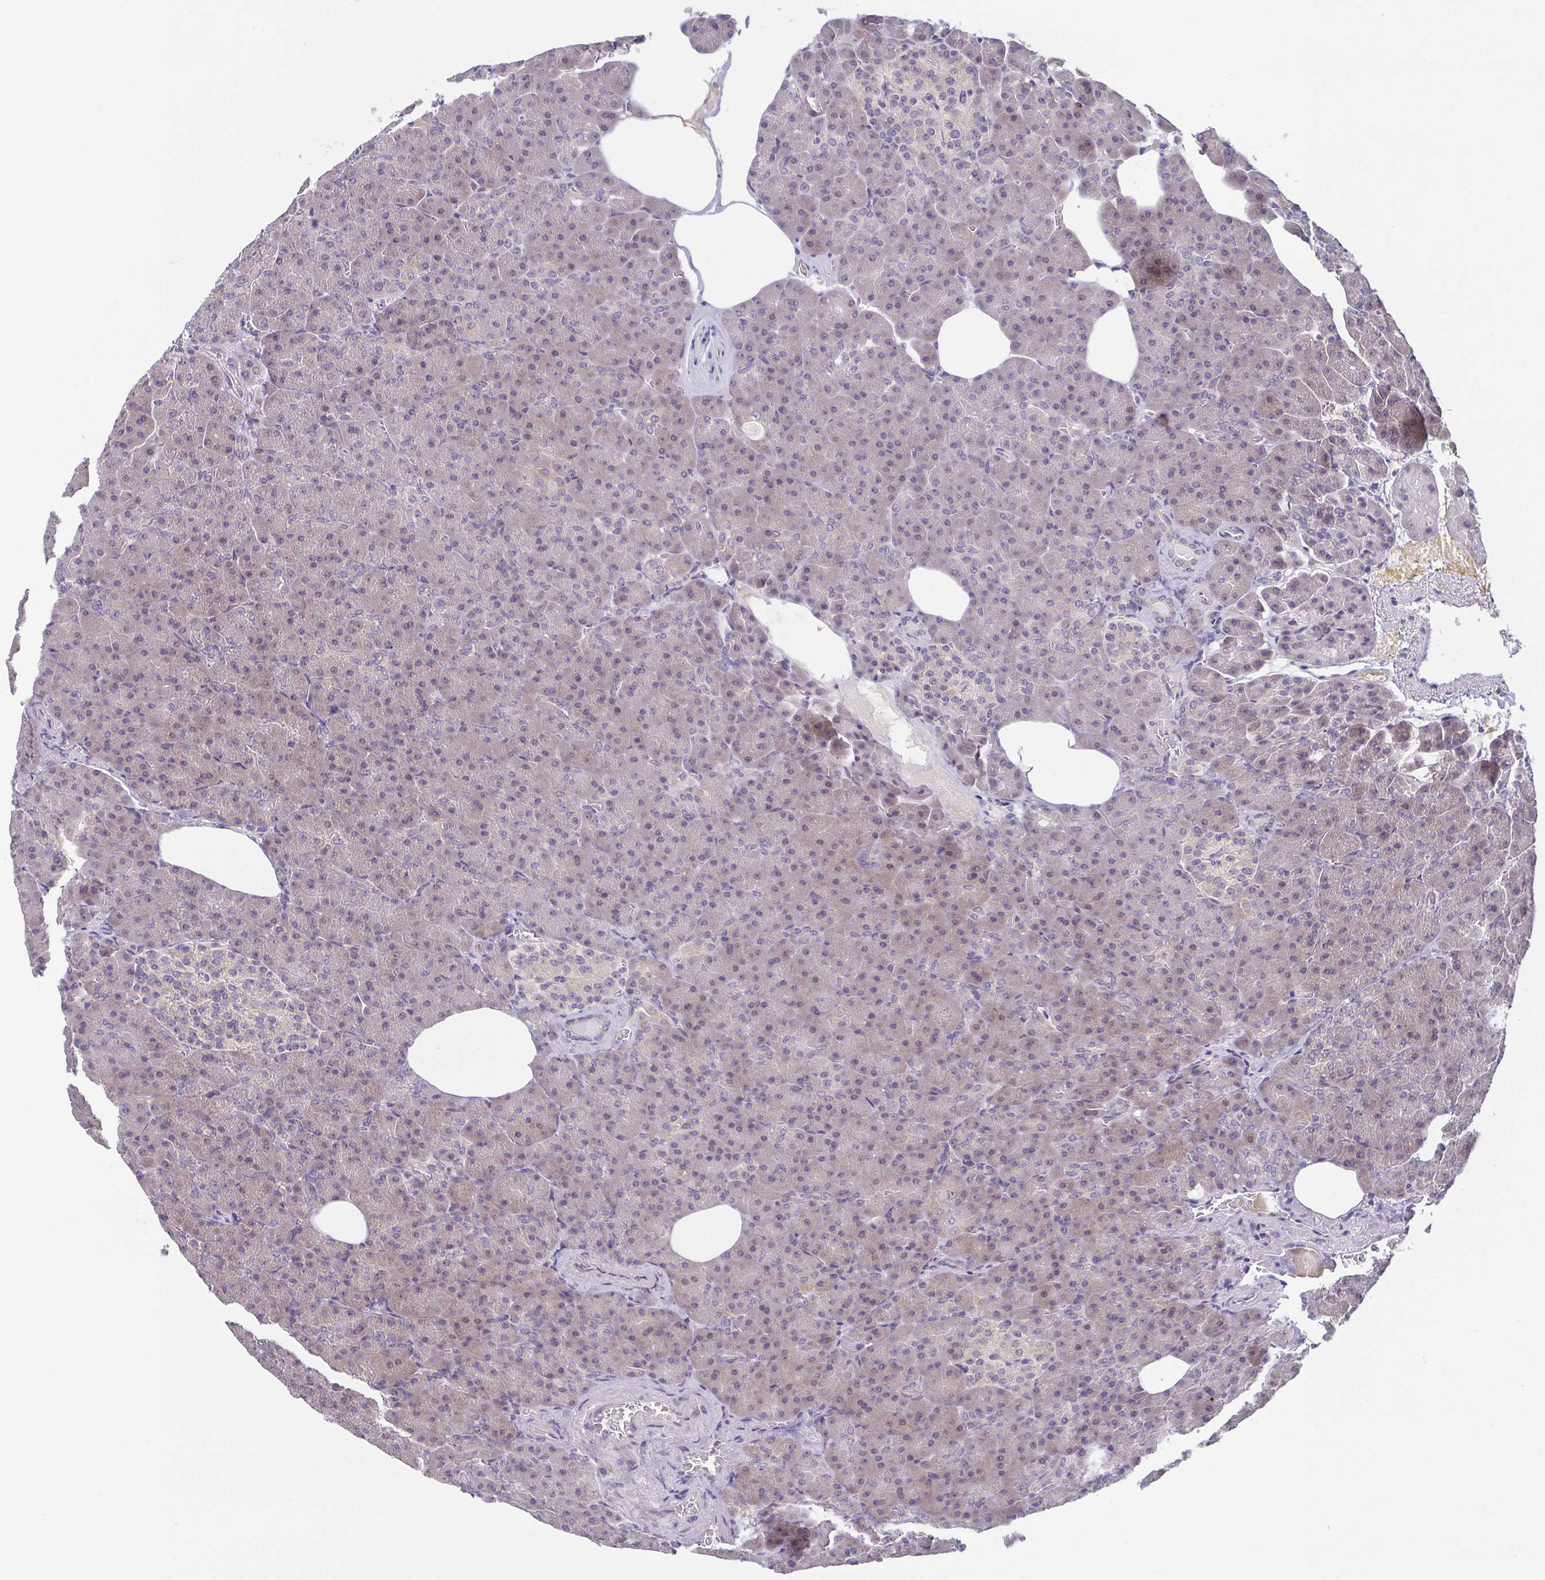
{"staining": {"intensity": "weak", "quantity": "<25%", "location": "cytoplasmic/membranous"}, "tissue": "pancreas", "cell_type": "Exocrine glandular cells", "image_type": "normal", "snomed": [{"axis": "morphology", "description": "Normal tissue, NOS"}, {"axis": "topography", "description": "Pancreas"}], "caption": "Immunohistochemistry (IHC) histopathology image of benign pancreas: human pancreas stained with DAB exhibits no significant protein positivity in exocrine glandular cells. The staining was performed using DAB (3,3'-diaminobenzidine) to visualize the protein expression in brown, while the nuclei were stained in blue with hematoxylin (Magnification: 20x).", "gene": "OSBPL7", "patient": {"sex": "female", "age": 74}}